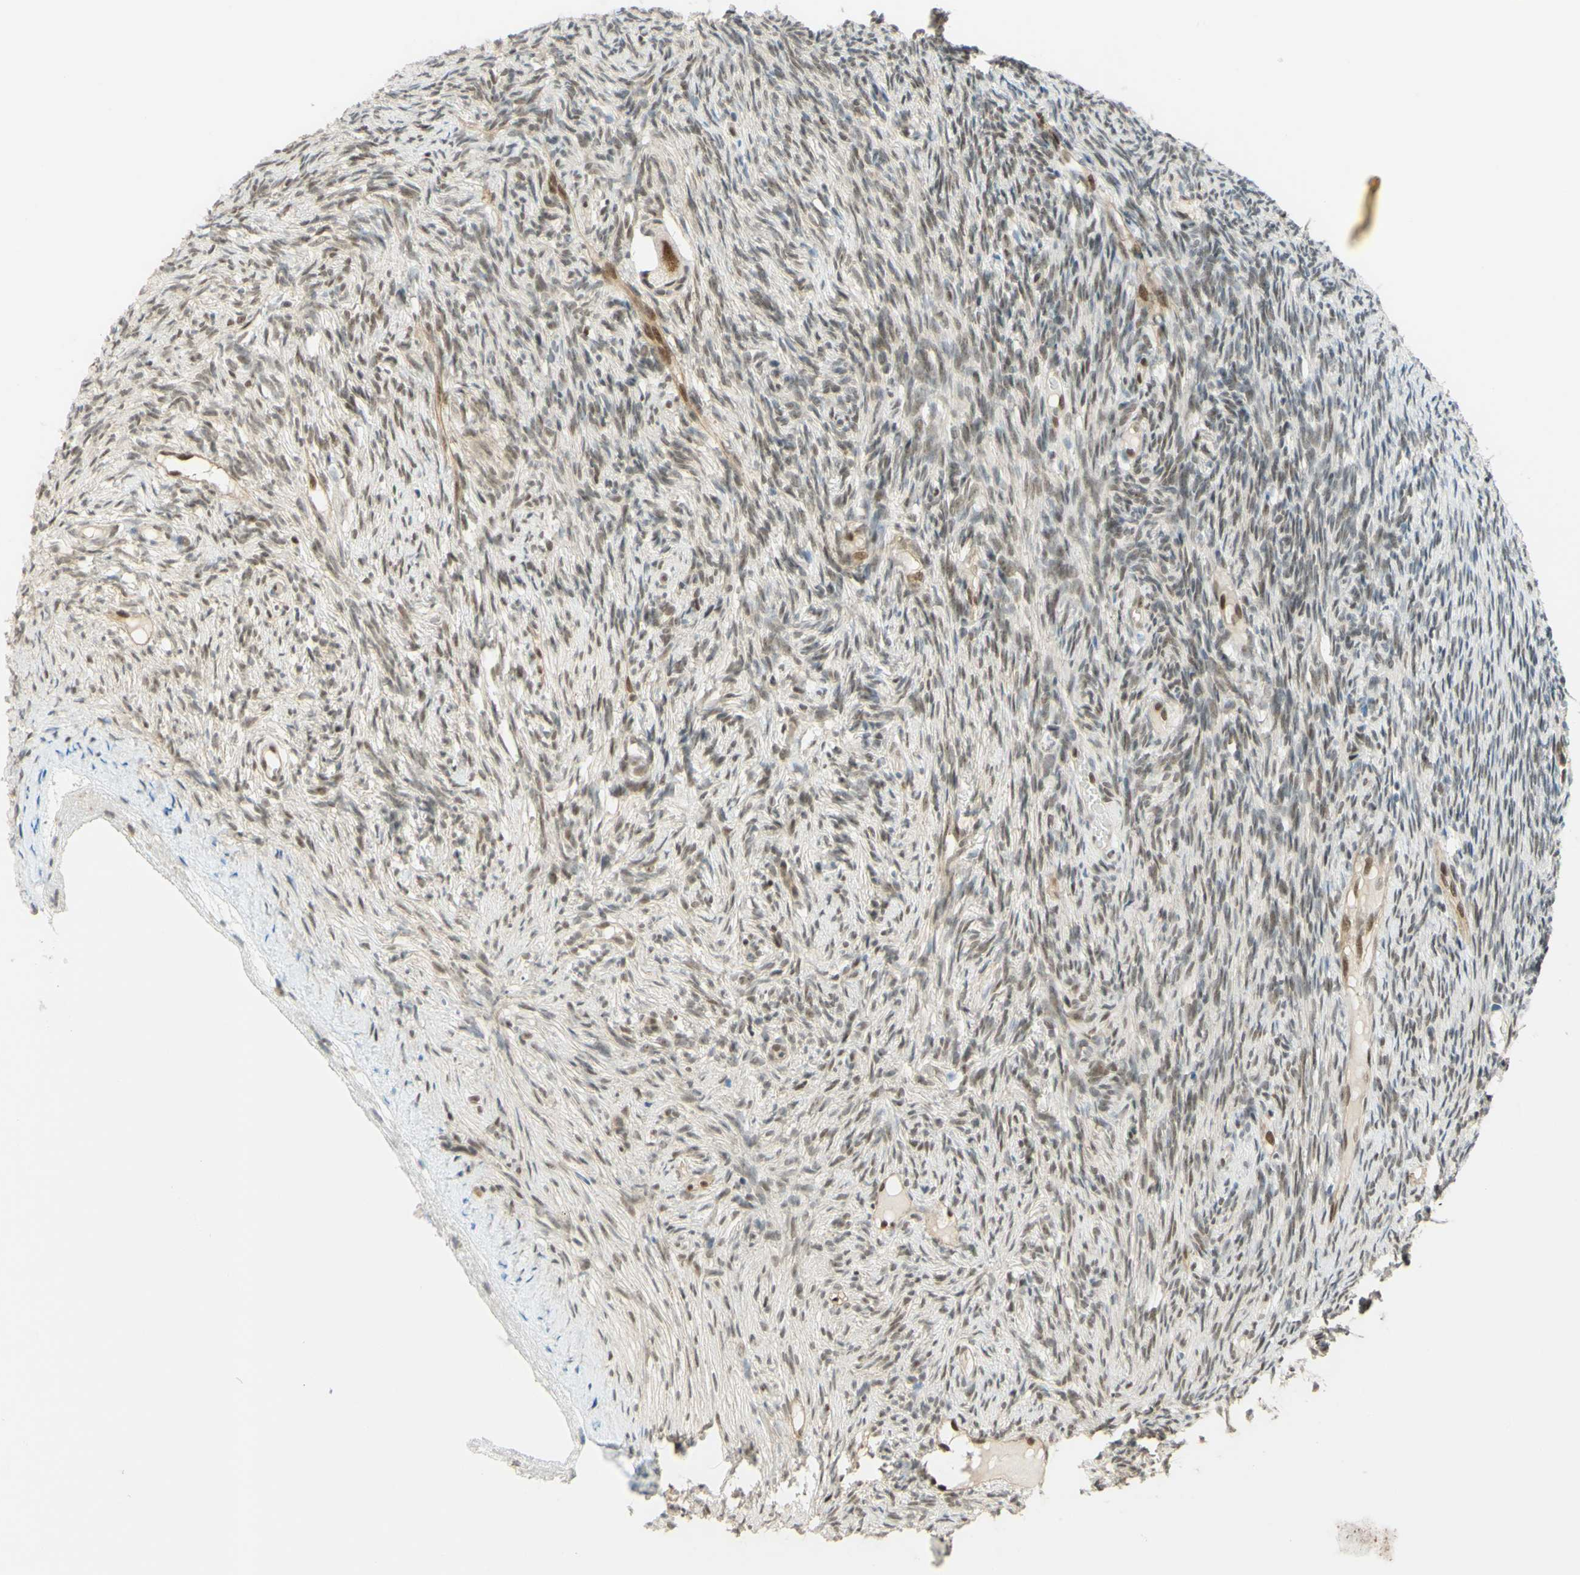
{"staining": {"intensity": "moderate", "quantity": ">75%", "location": "nuclear"}, "tissue": "ovary", "cell_type": "Follicle cells", "image_type": "normal", "snomed": [{"axis": "morphology", "description": "Normal tissue, NOS"}, {"axis": "topography", "description": "Ovary"}], "caption": "Ovary stained for a protein (brown) reveals moderate nuclear positive expression in approximately >75% of follicle cells.", "gene": "POLB", "patient": {"sex": "female", "age": 33}}